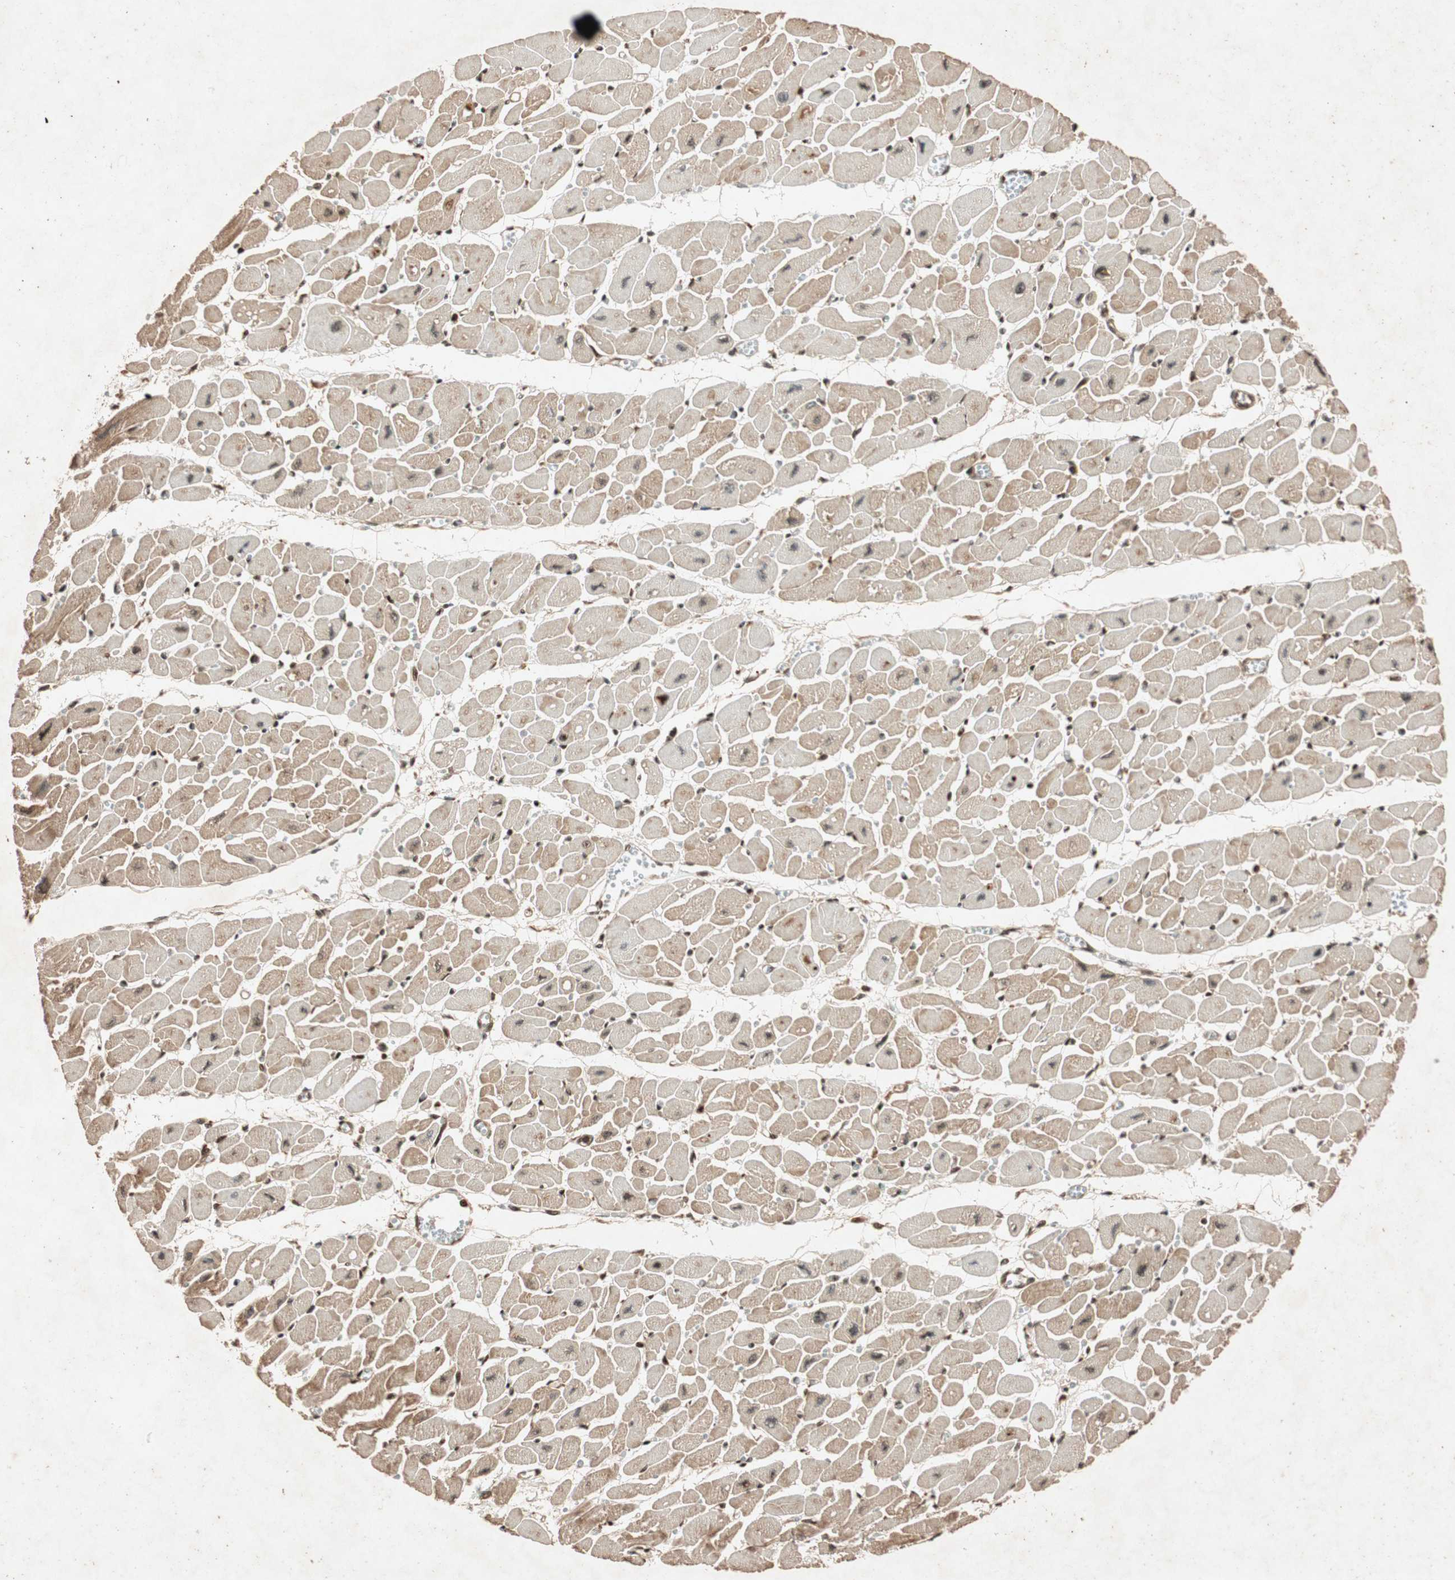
{"staining": {"intensity": "strong", "quantity": ">75%", "location": "cytoplasmic/membranous,nuclear"}, "tissue": "heart muscle", "cell_type": "Cardiomyocytes", "image_type": "normal", "snomed": [{"axis": "morphology", "description": "Normal tissue, NOS"}, {"axis": "topography", "description": "Heart"}], "caption": "The histopathology image reveals immunohistochemical staining of benign heart muscle. There is strong cytoplasmic/membranous,nuclear expression is identified in approximately >75% of cardiomyocytes.", "gene": "ALKBH5", "patient": {"sex": "female", "age": 54}}